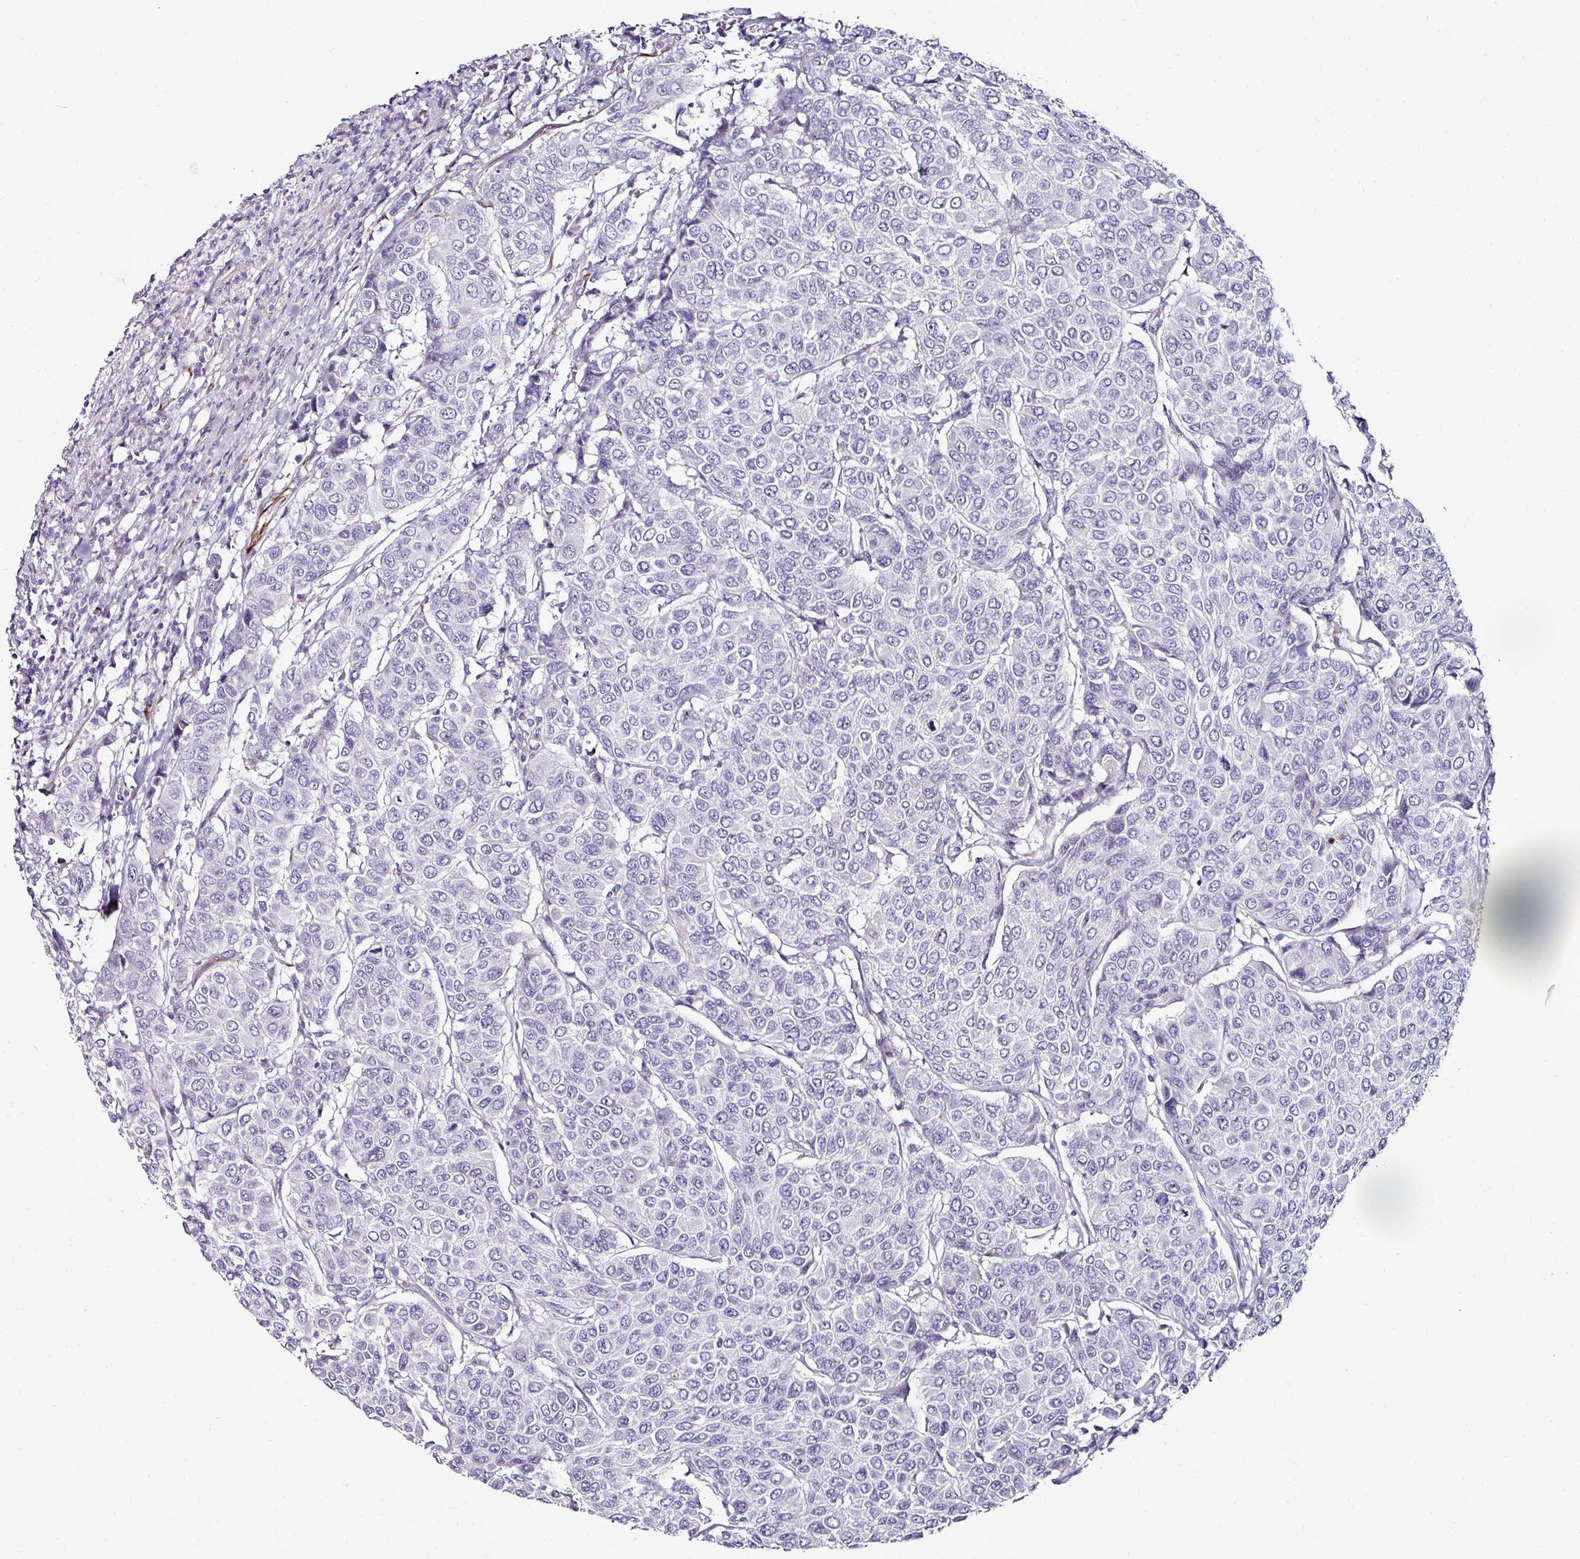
{"staining": {"intensity": "negative", "quantity": "none", "location": "none"}, "tissue": "breast cancer", "cell_type": "Tumor cells", "image_type": "cancer", "snomed": [{"axis": "morphology", "description": "Duct carcinoma"}, {"axis": "topography", "description": "Breast"}], "caption": "The IHC micrograph has no significant staining in tumor cells of breast cancer (invasive ductal carcinoma) tissue.", "gene": "TMPRSS9", "patient": {"sex": "female", "age": 55}}